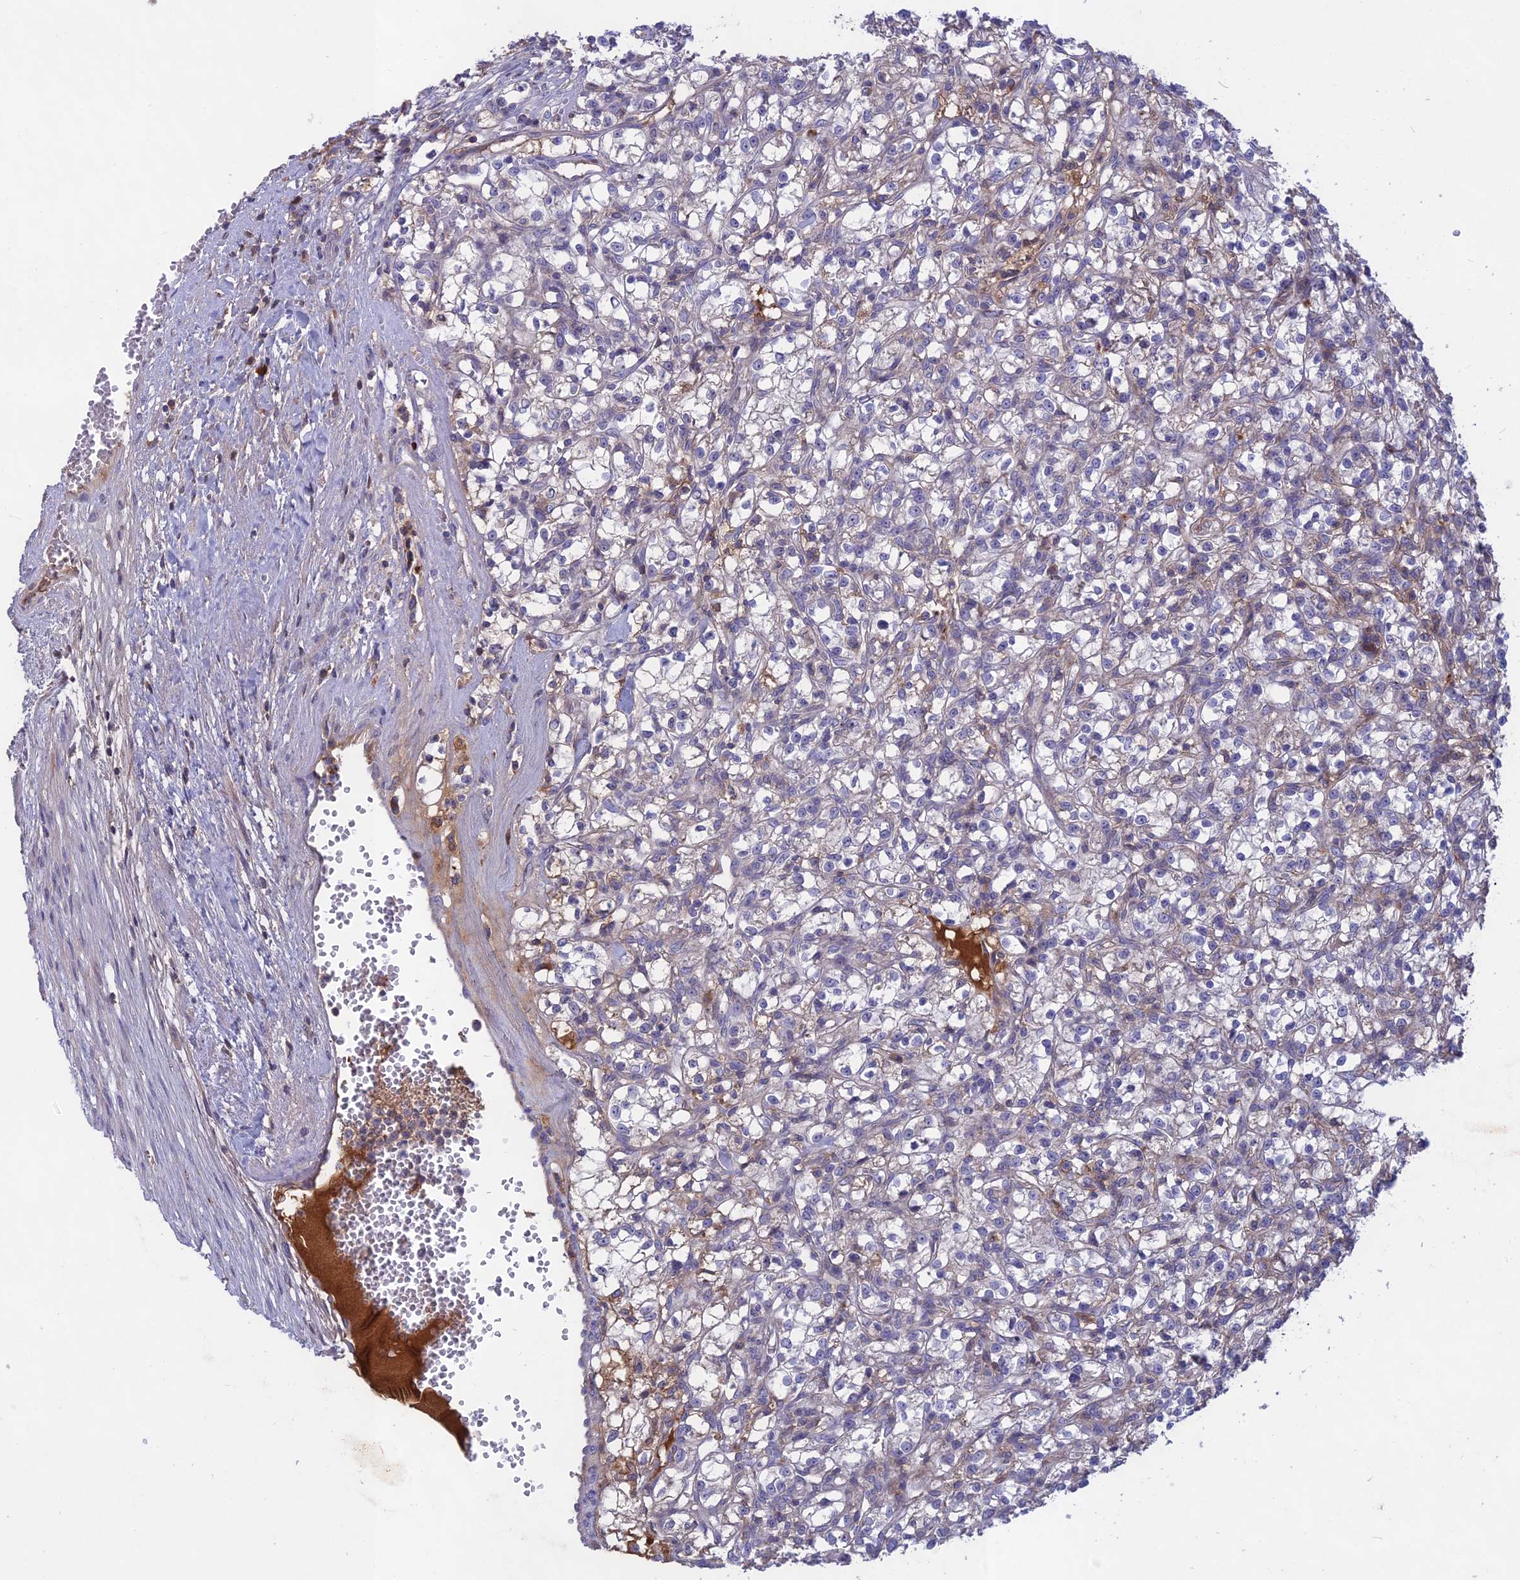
{"staining": {"intensity": "weak", "quantity": "<25%", "location": "cytoplasmic/membranous"}, "tissue": "renal cancer", "cell_type": "Tumor cells", "image_type": "cancer", "snomed": [{"axis": "morphology", "description": "Adenocarcinoma, NOS"}, {"axis": "topography", "description": "Kidney"}], "caption": "Adenocarcinoma (renal) was stained to show a protein in brown. There is no significant staining in tumor cells.", "gene": "ADO", "patient": {"sex": "female", "age": 59}}